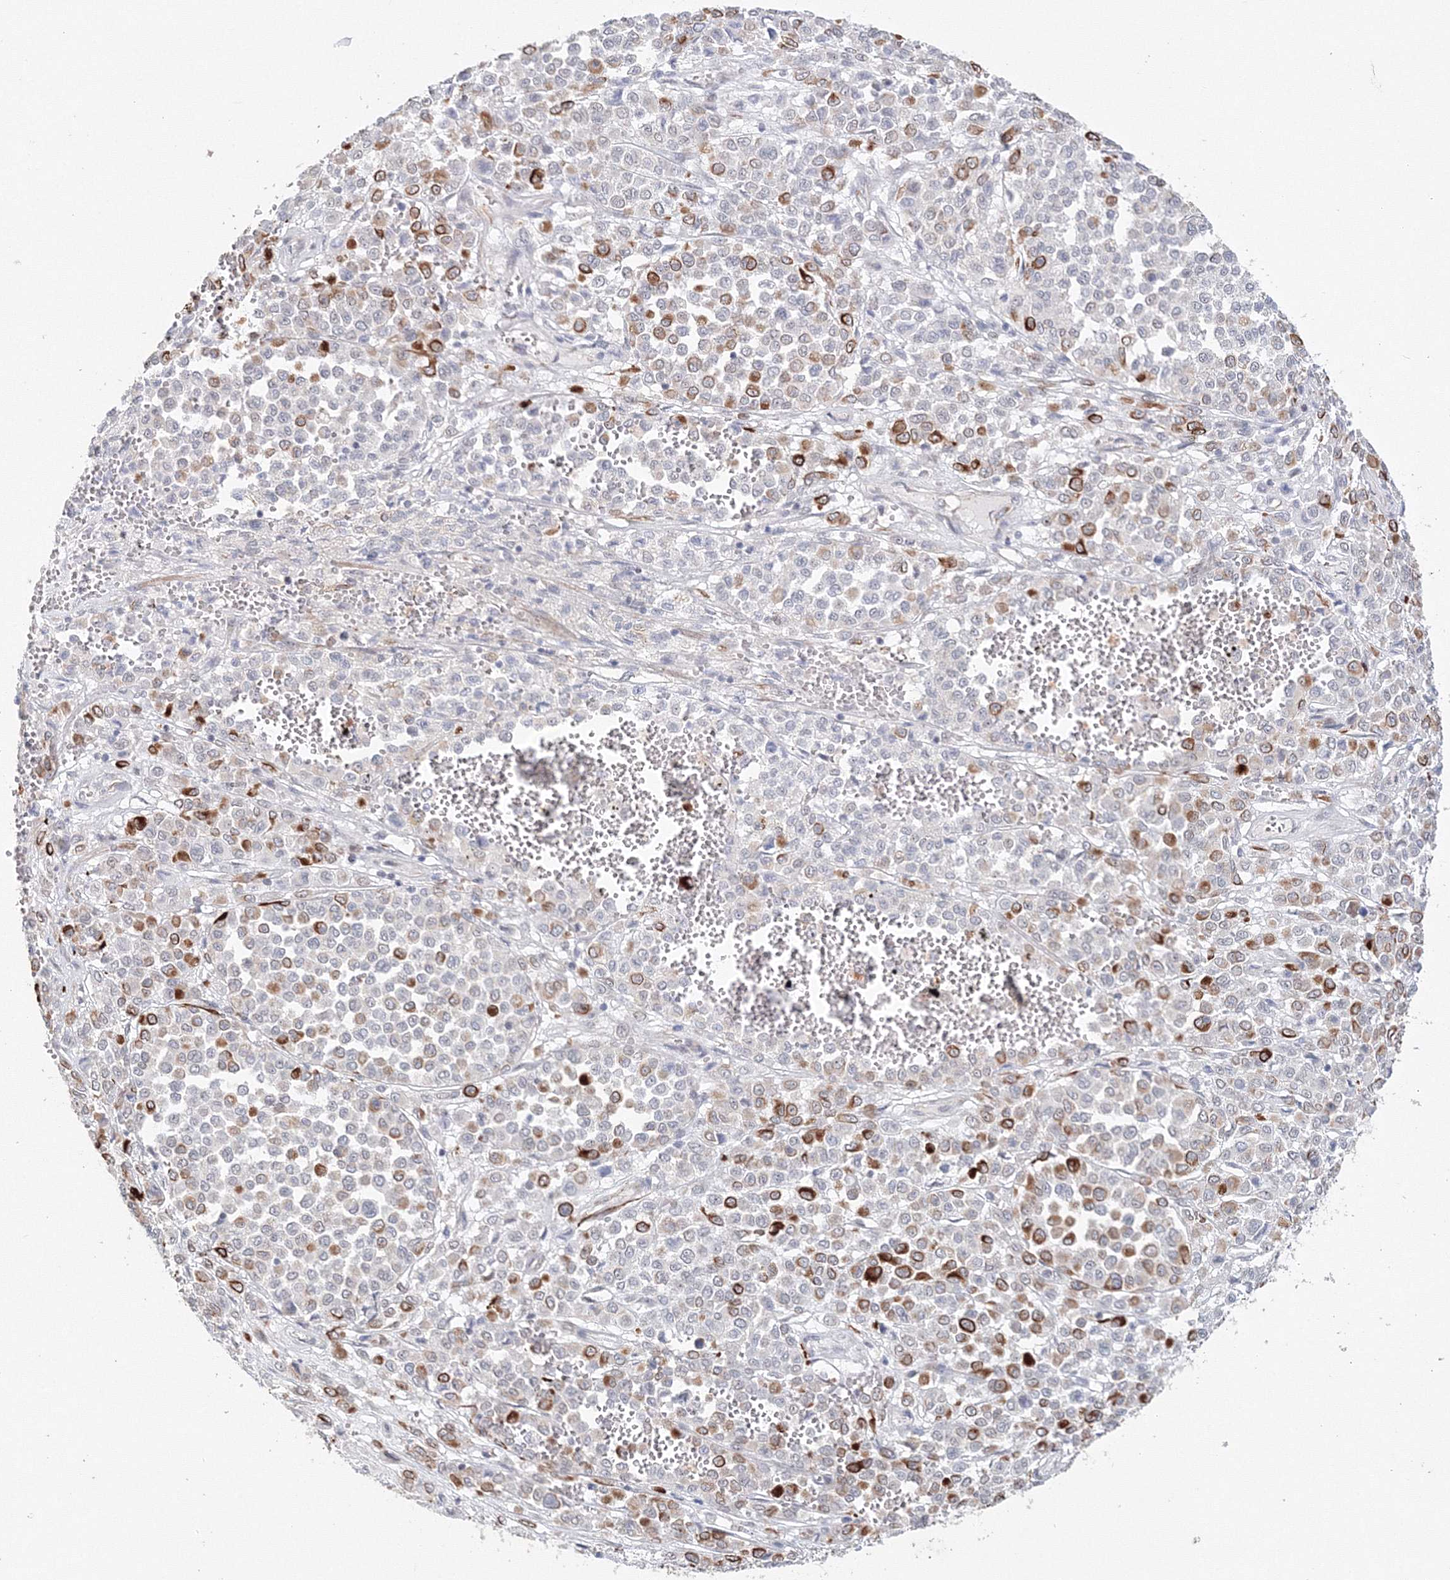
{"staining": {"intensity": "strong", "quantity": "<25%", "location": "cytoplasmic/membranous"}, "tissue": "melanoma", "cell_type": "Tumor cells", "image_type": "cancer", "snomed": [{"axis": "morphology", "description": "Malignant melanoma, Metastatic site"}, {"axis": "topography", "description": "Pancreas"}], "caption": "A brown stain highlights strong cytoplasmic/membranous positivity of a protein in melanoma tumor cells.", "gene": "SIRT7", "patient": {"sex": "female", "age": 30}}